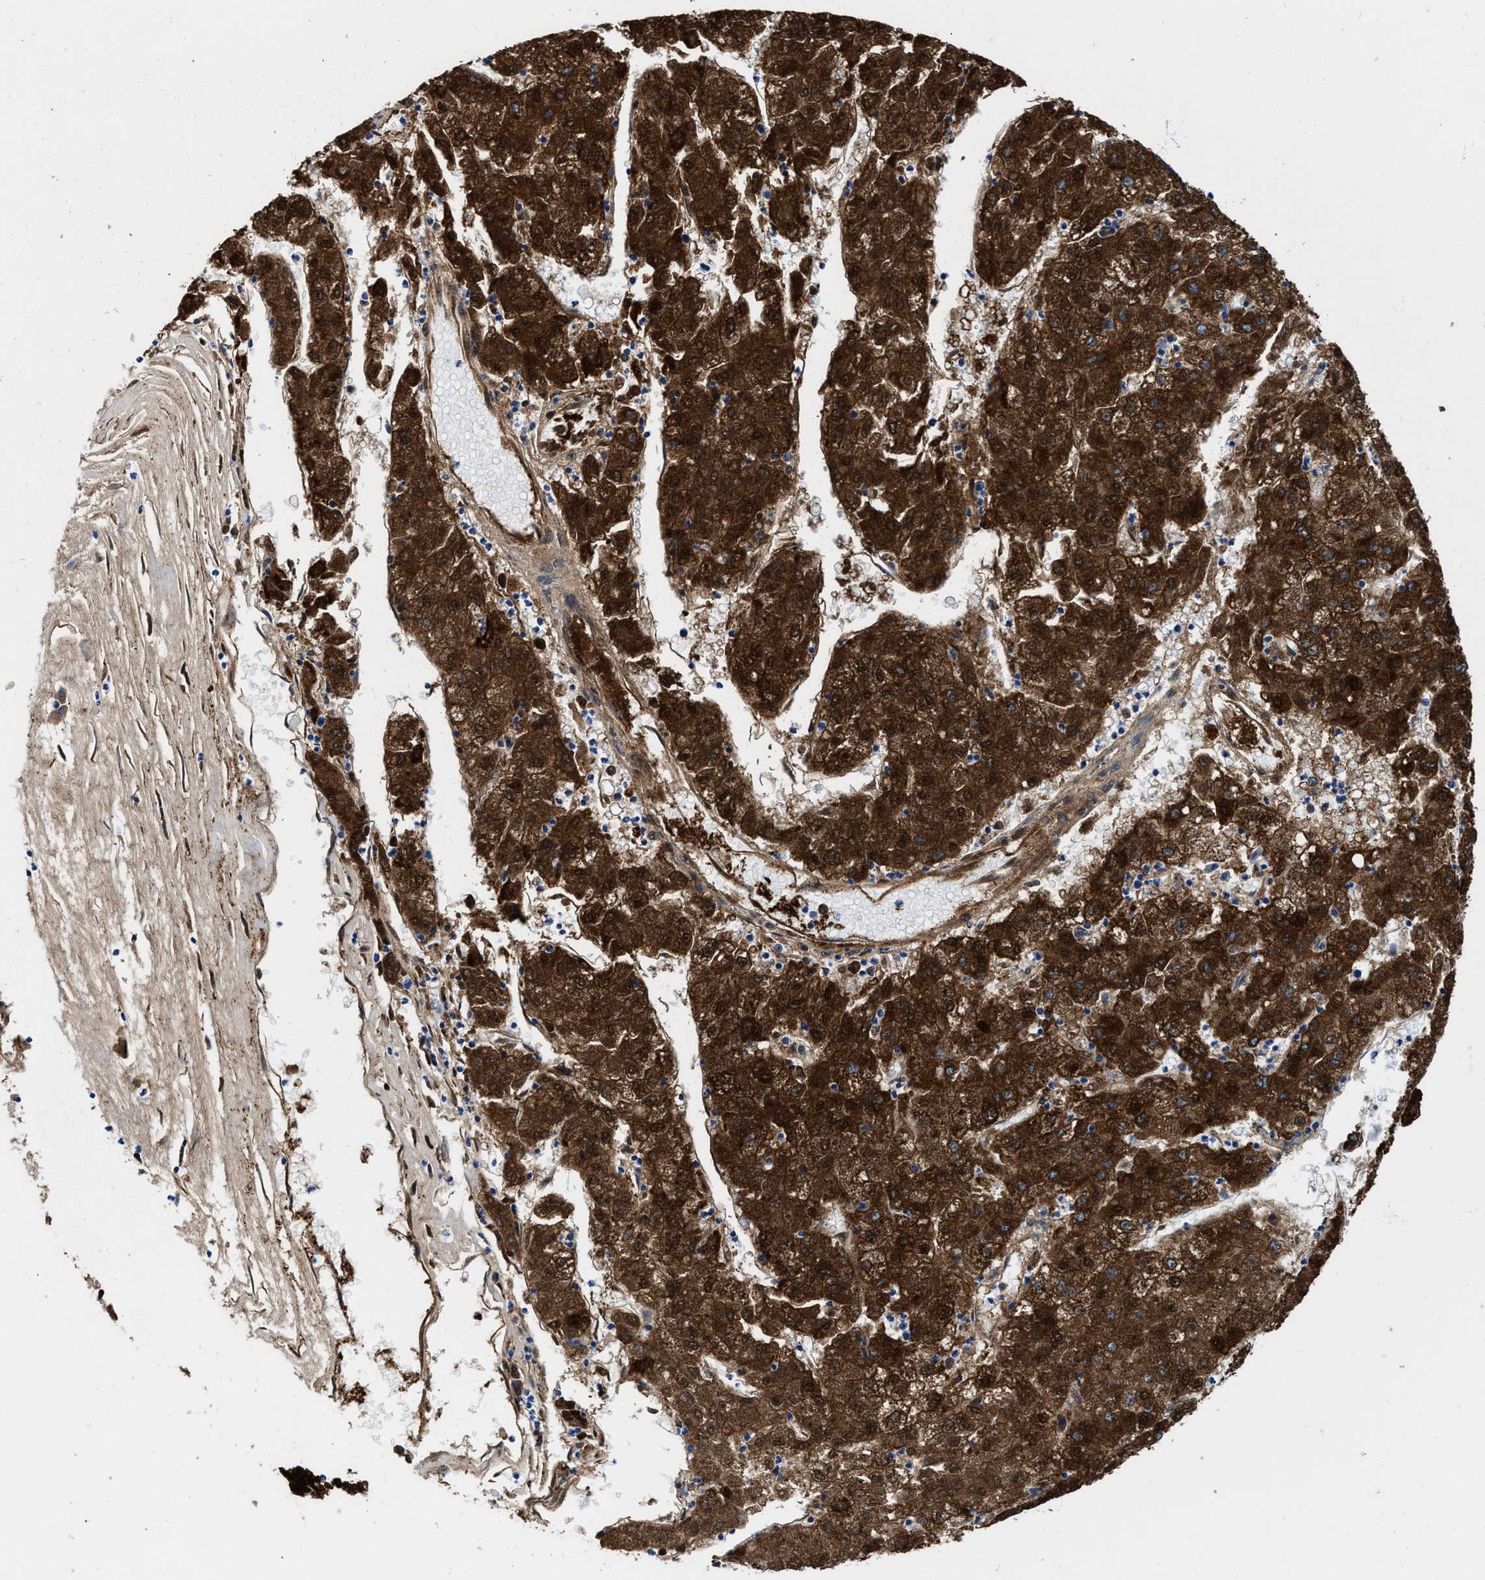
{"staining": {"intensity": "strong", "quantity": ">75%", "location": "cytoplasmic/membranous"}, "tissue": "liver cancer", "cell_type": "Tumor cells", "image_type": "cancer", "snomed": [{"axis": "morphology", "description": "Carcinoma, Hepatocellular, NOS"}, {"axis": "topography", "description": "Liver"}], "caption": "Tumor cells display high levels of strong cytoplasmic/membranous staining in approximately >75% of cells in hepatocellular carcinoma (liver).", "gene": "ALDH1B1", "patient": {"sex": "male", "age": 72}}